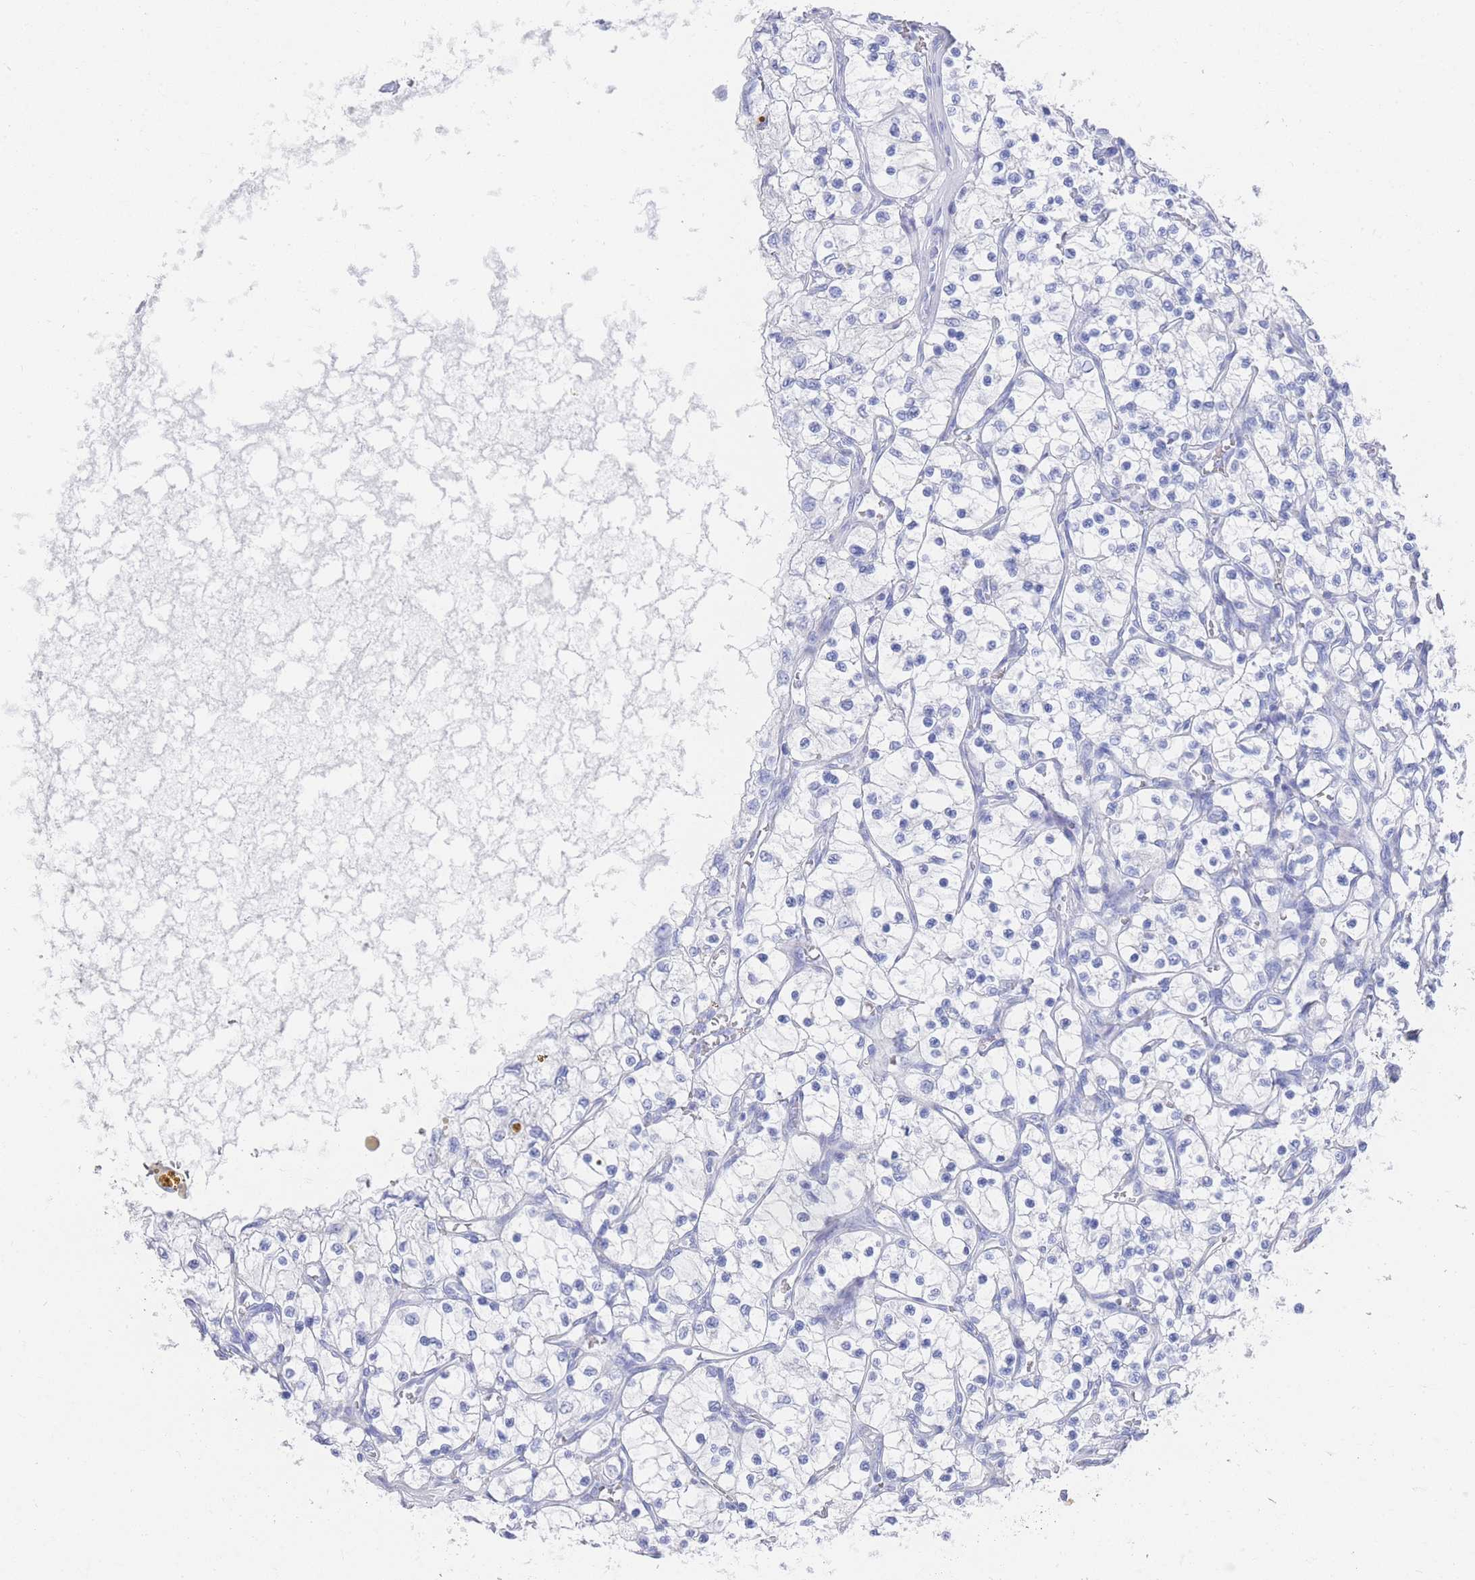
{"staining": {"intensity": "negative", "quantity": "none", "location": "none"}, "tissue": "renal cancer", "cell_type": "Tumor cells", "image_type": "cancer", "snomed": [{"axis": "morphology", "description": "Adenocarcinoma, NOS"}, {"axis": "topography", "description": "Kidney"}], "caption": "The photomicrograph exhibits no staining of tumor cells in adenocarcinoma (renal).", "gene": "LRRC37A", "patient": {"sex": "female", "age": 69}}